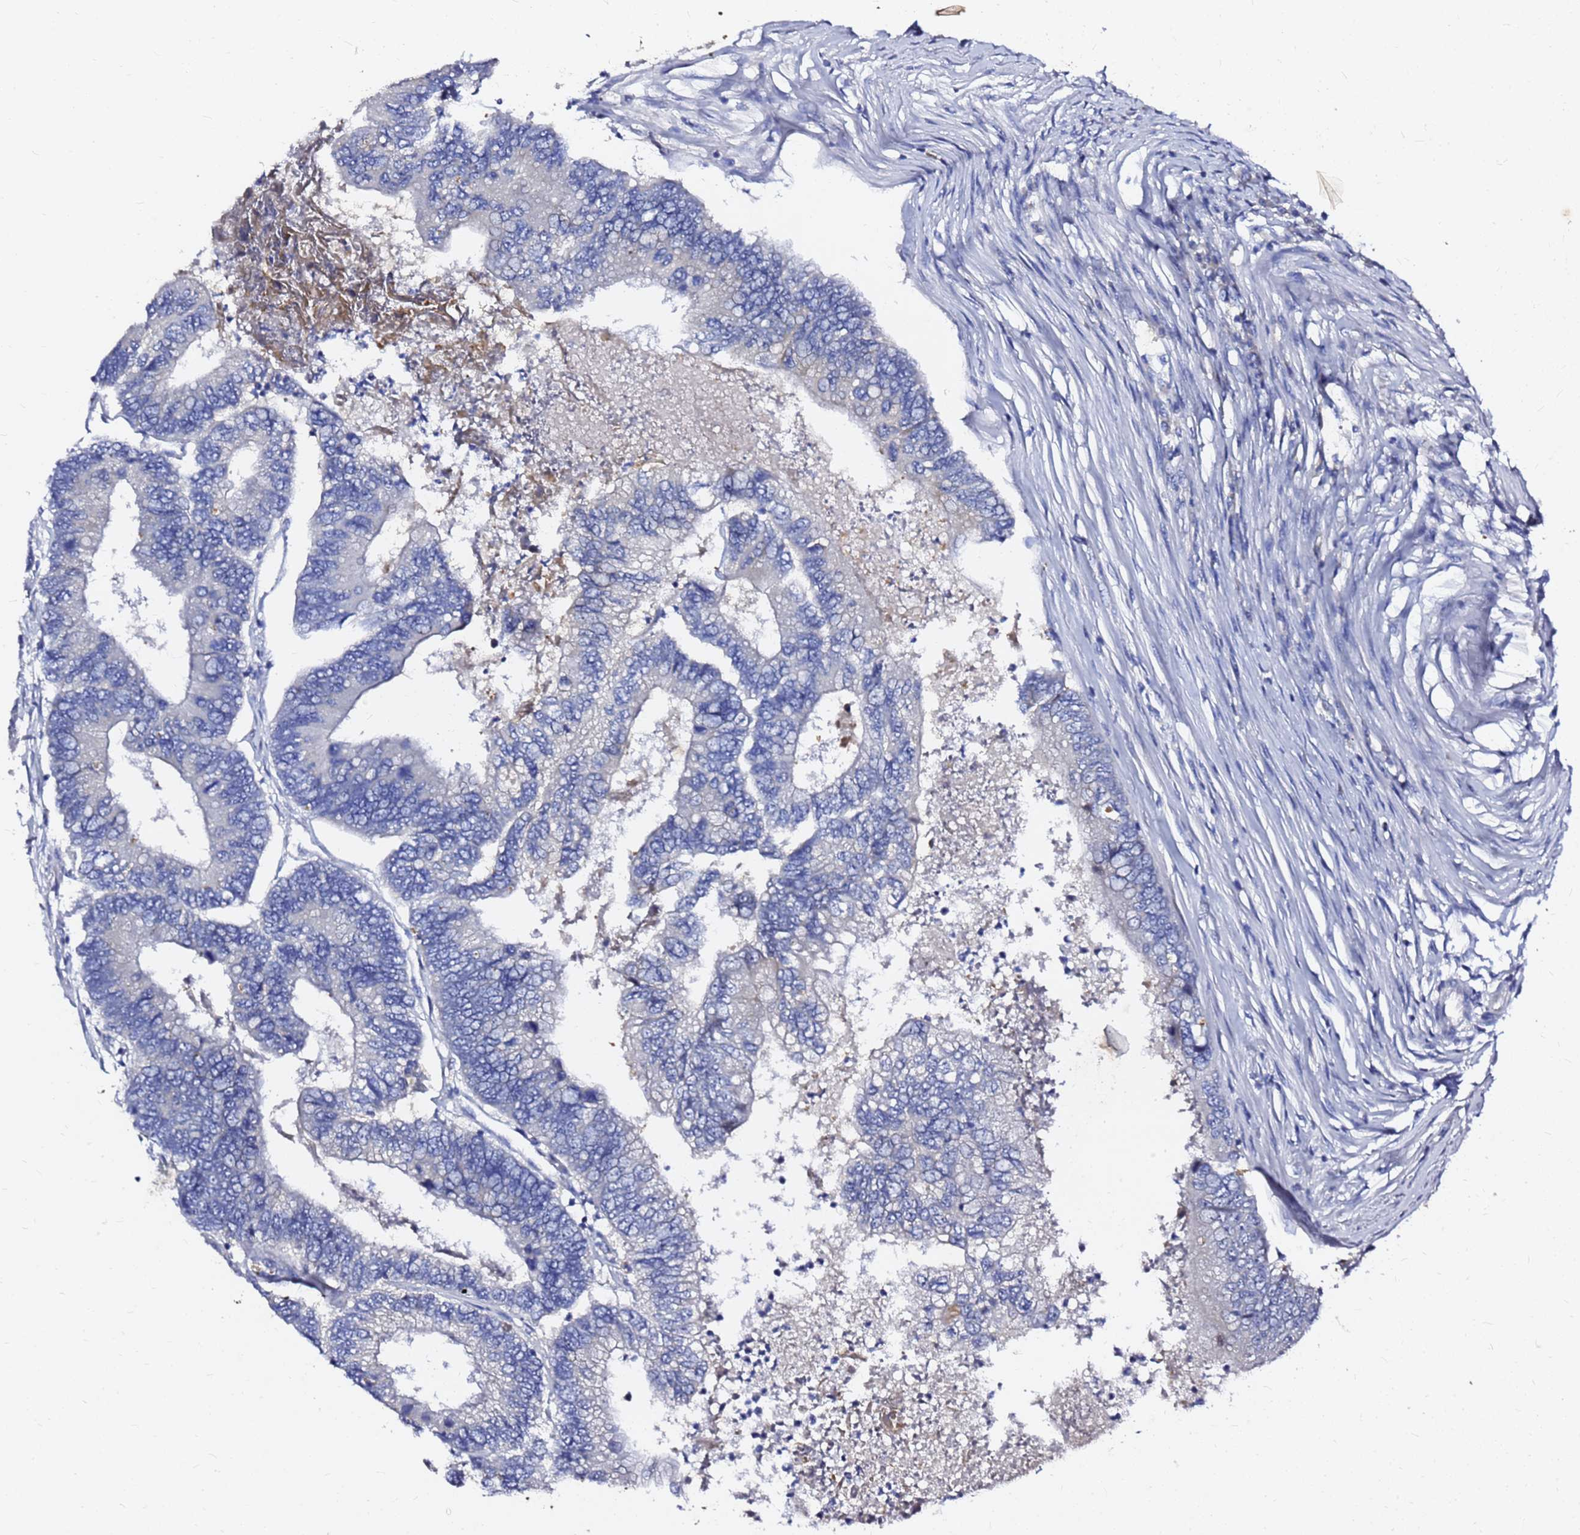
{"staining": {"intensity": "negative", "quantity": "none", "location": "none"}, "tissue": "colorectal cancer", "cell_type": "Tumor cells", "image_type": "cancer", "snomed": [{"axis": "morphology", "description": "Adenocarcinoma, NOS"}, {"axis": "topography", "description": "Colon"}], "caption": "This micrograph is of colorectal cancer (adenocarcinoma) stained with immunohistochemistry to label a protein in brown with the nuclei are counter-stained blue. There is no expression in tumor cells.", "gene": "FAM183A", "patient": {"sex": "female", "age": 67}}